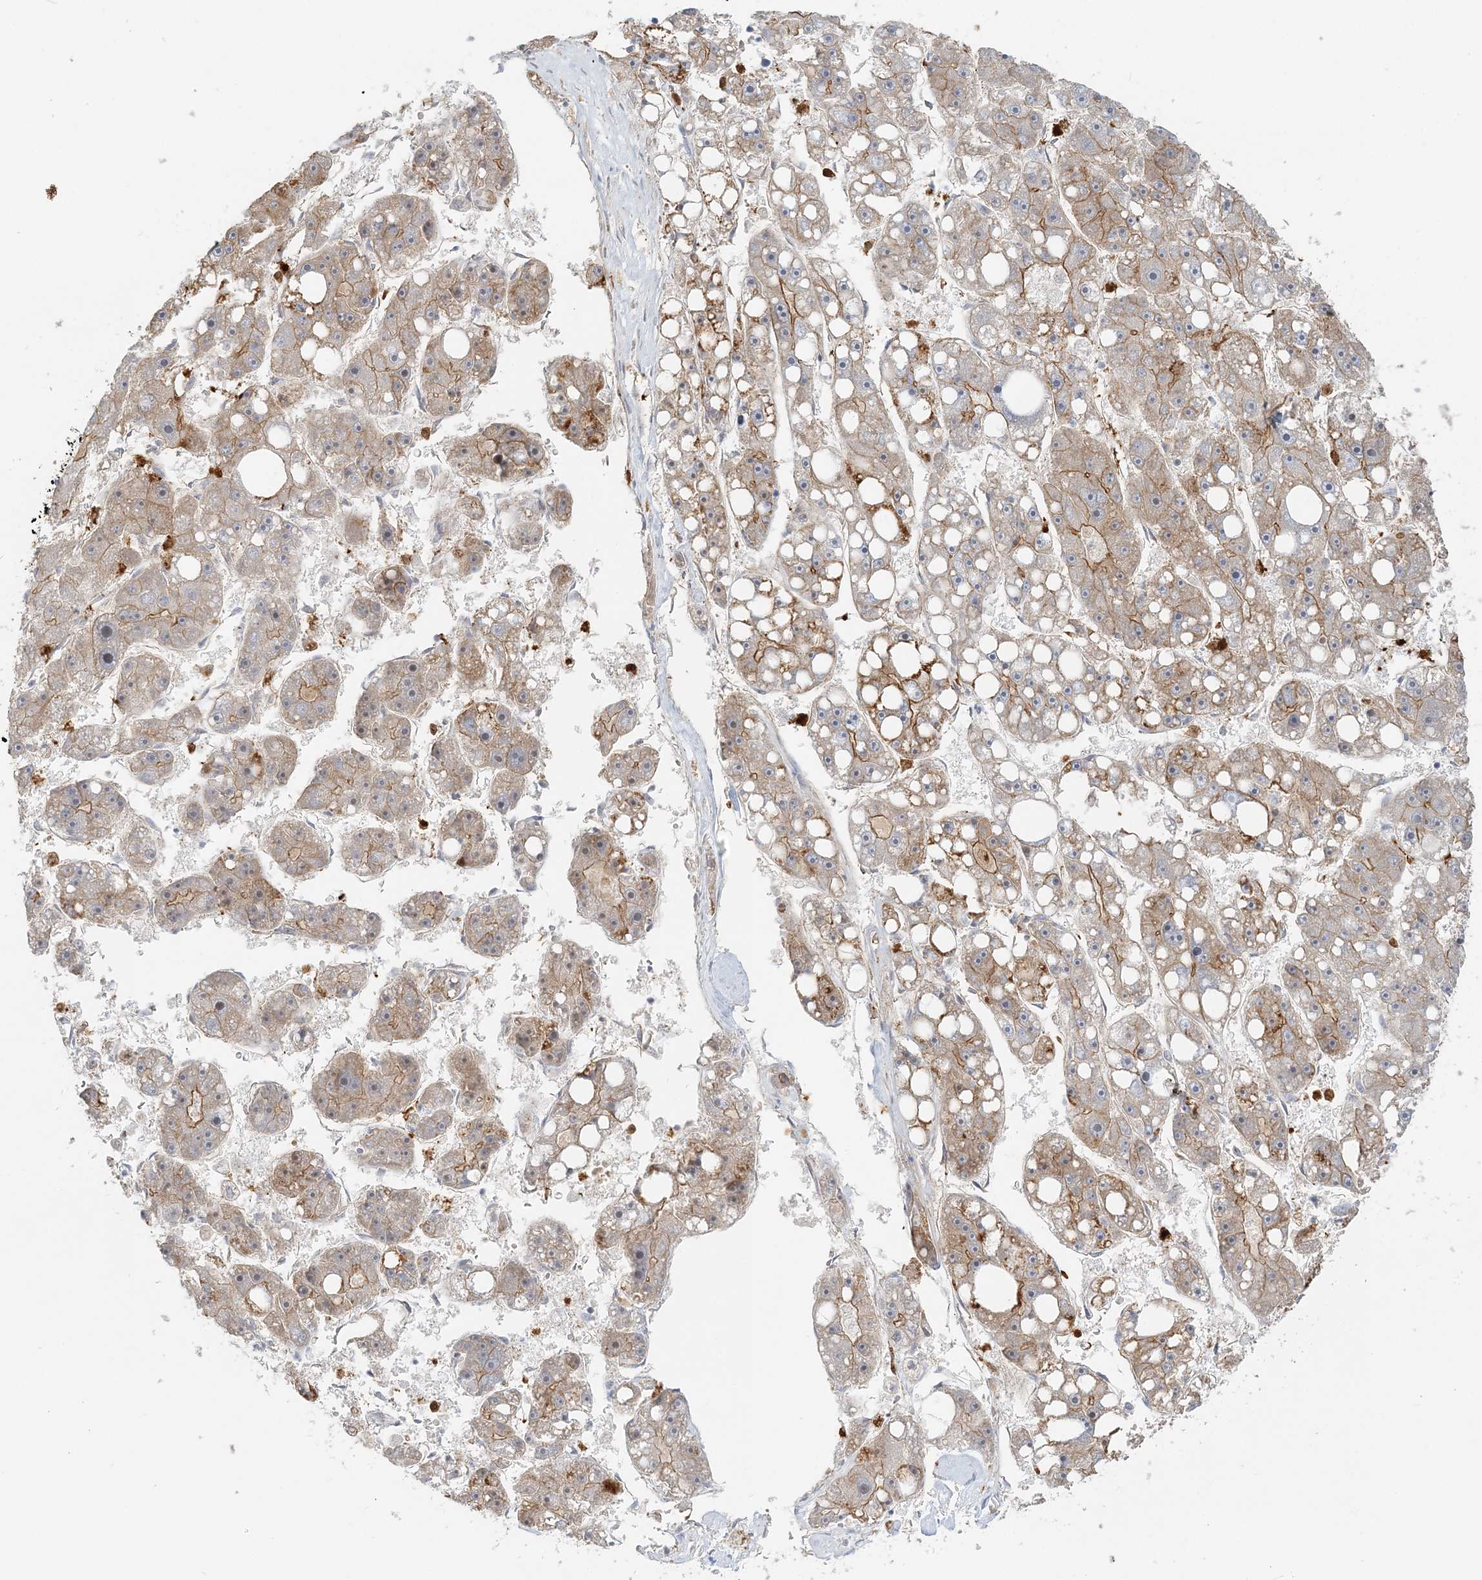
{"staining": {"intensity": "moderate", "quantity": ">75%", "location": "cytoplasmic/membranous"}, "tissue": "liver cancer", "cell_type": "Tumor cells", "image_type": "cancer", "snomed": [{"axis": "morphology", "description": "Carcinoma, Hepatocellular, NOS"}, {"axis": "topography", "description": "Liver"}], "caption": "High-power microscopy captured an immunohistochemistry (IHC) histopathology image of hepatocellular carcinoma (liver), revealing moderate cytoplasmic/membranous staining in about >75% of tumor cells.", "gene": "DNAH1", "patient": {"sex": "female", "age": 61}}